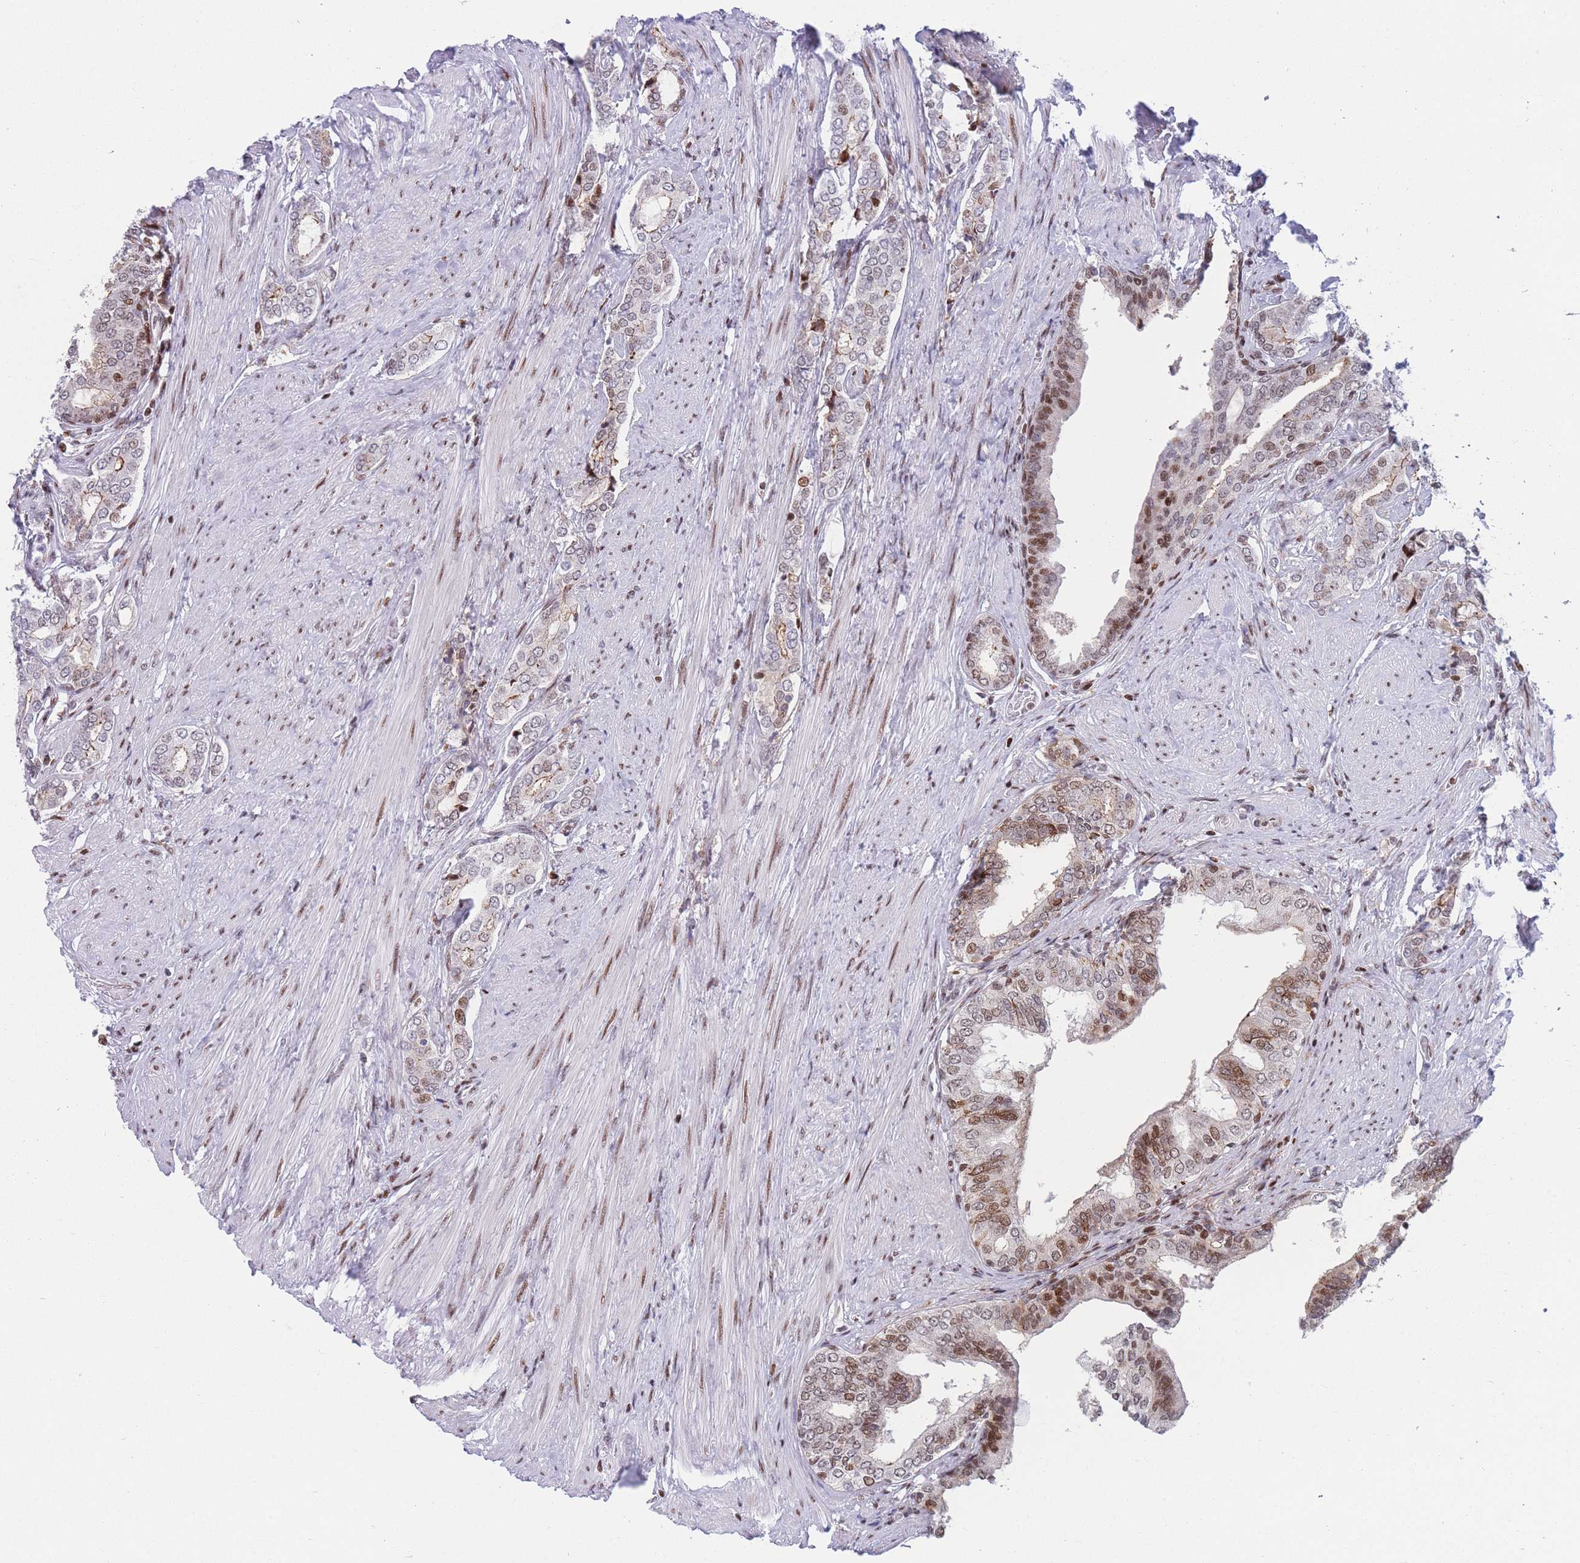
{"staining": {"intensity": "moderate", "quantity": "<25%", "location": "nuclear"}, "tissue": "prostate cancer", "cell_type": "Tumor cells", "image_type": "cancer", "snomed": [{"axis": "morphology", "description": "Adenocarcinoma, High grade"}, {"axis": "topography", "description": "Prostate"}], "caption": "Tumor cells exhibit low levels of moderate nuclear staining in about <25% of cells in human prostate cancer (adenocarcinoma (high-grade)). (Brightfield microscopy of DAB IHC at high magnification).", "gene": "DNAJC3", "patient": {"sex": "male", "age": 71}}